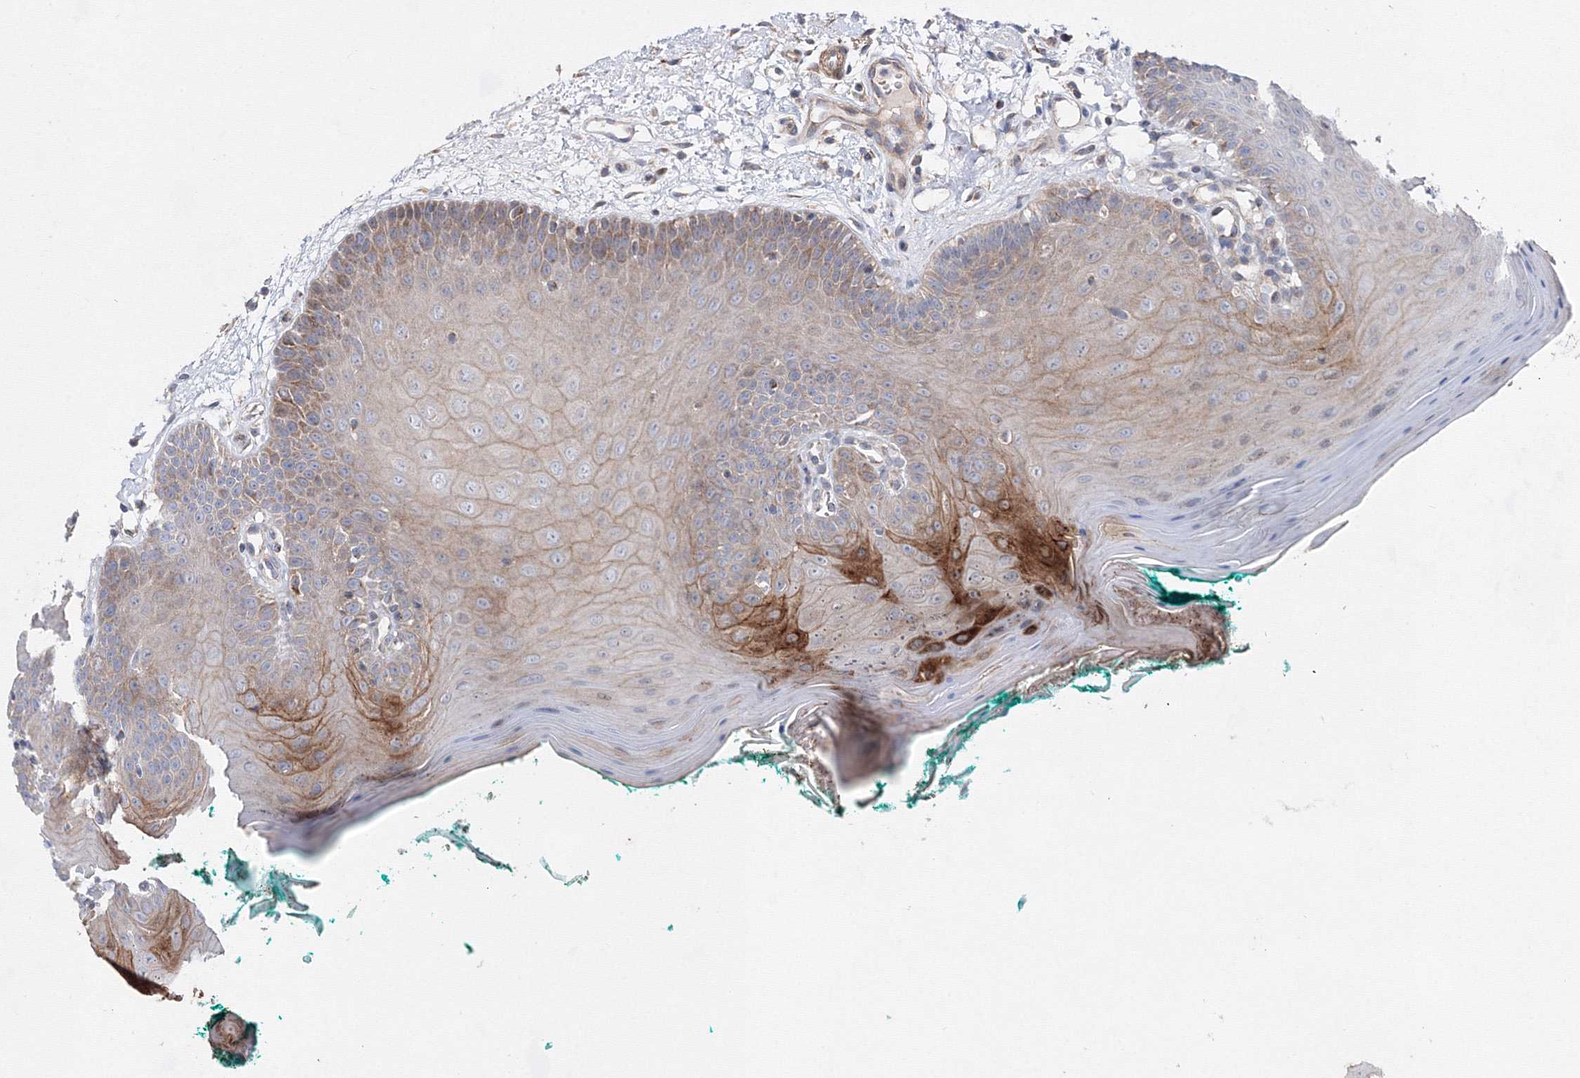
{"staining": {"intensity": "moderate", "quantity": "<25%", "location": "cytoplasmic/membranous"}, "tissue": "oral mucosa", "cell_type": "Squamous epithelial cells", "image_type": "normal", "snomed": [{"axis": "morphology", "description": "Normal tissue, NOS"}, {"axis": "topography", "description": "Skeletal muscle"}, {"axis": "topography", "description": "Oral tissue"}], "caption": "Unremarkable oral mucosa reveals moderate cytoplasmic/membranous expression in about <25% of squamous epithelial cells The staining was performed using DAB to visualize the protein expression in brown, while the nuclei were stained in blue with hematoxylin (Magnification: 20x)..", "gene": "GFM1", "patient": {"sex": "male", "age": 58}}